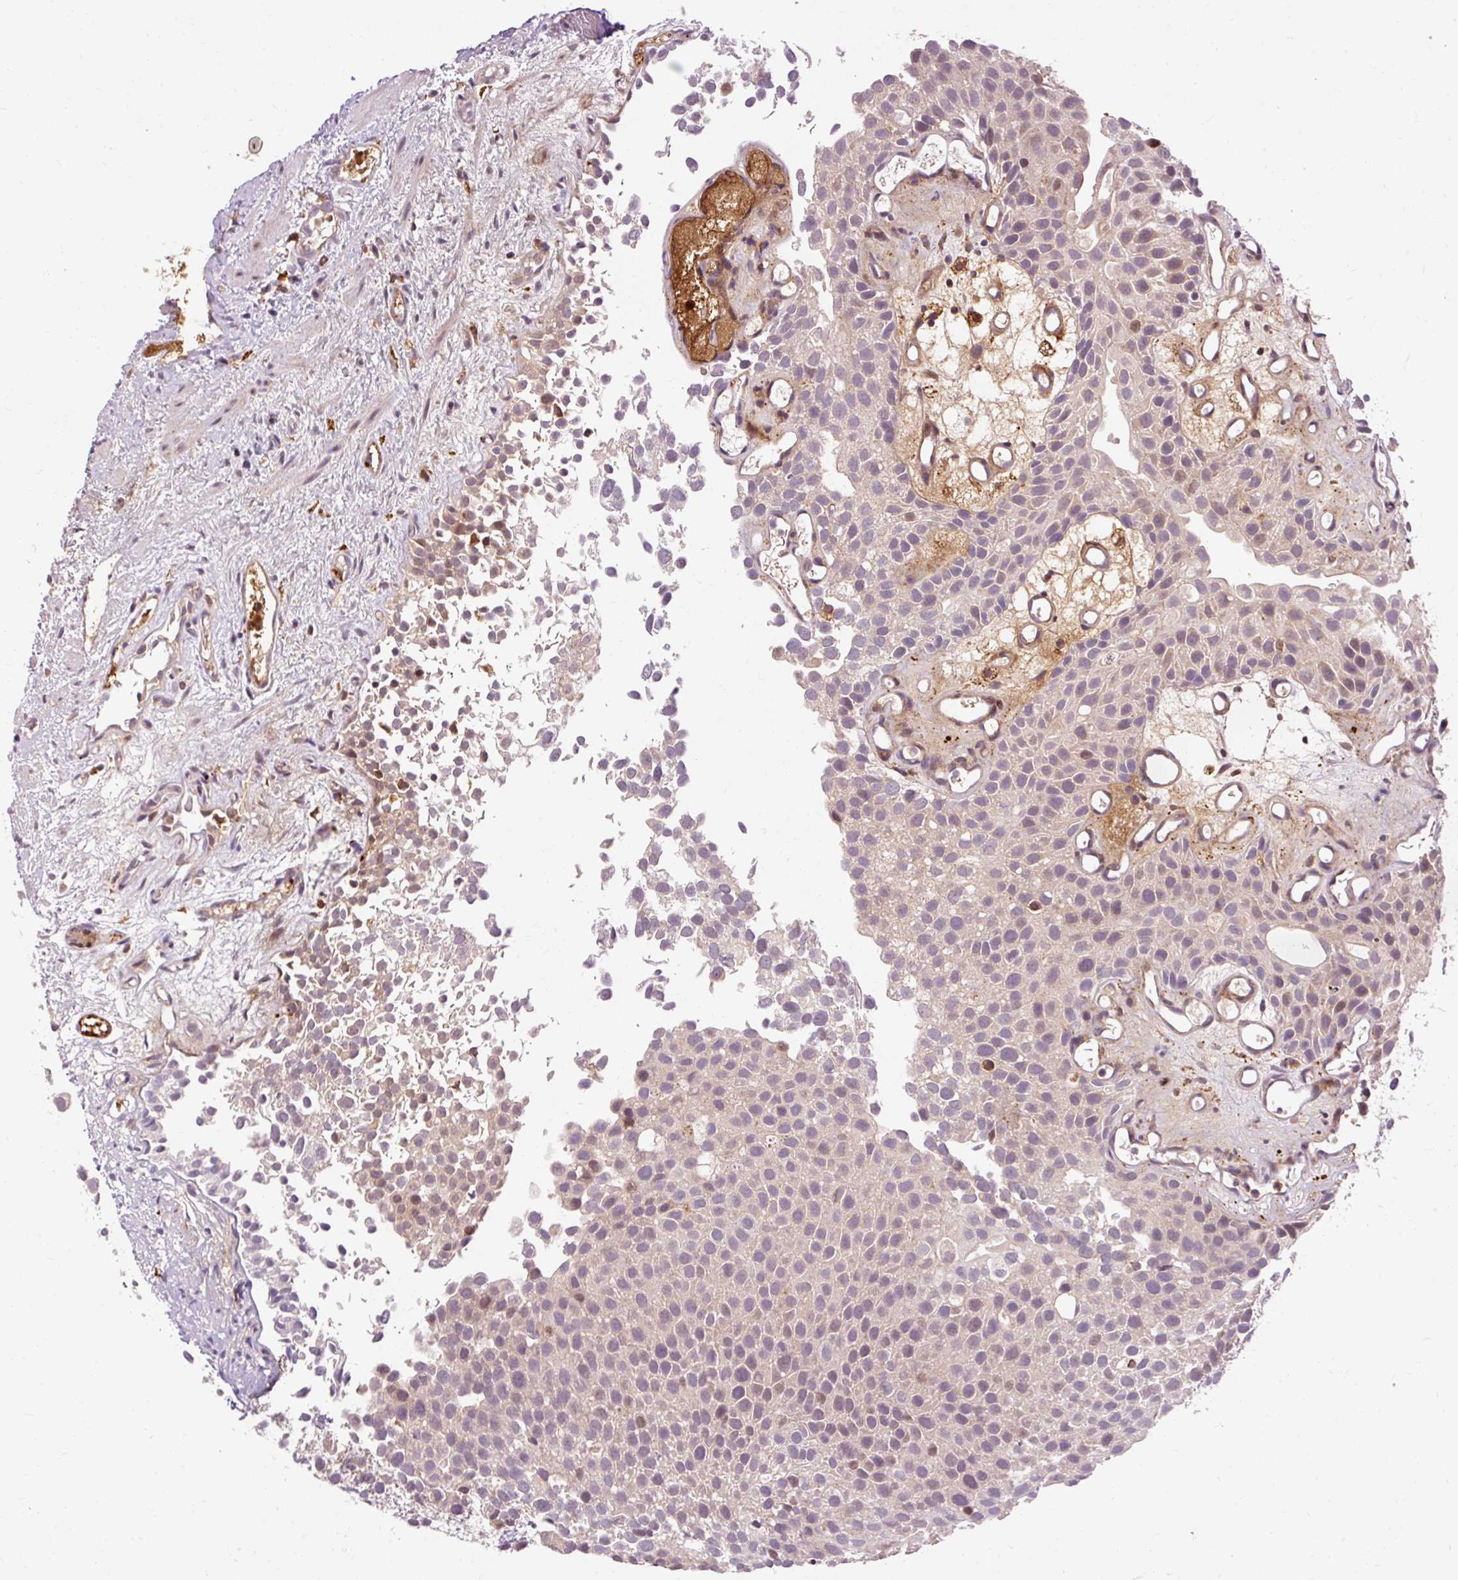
{"staining": {"intensity": "weak", "quantity": "<25%", "location": "cytoplasmic/membranous"}, "tissue": "urothelial cancer", "cell_type": "Tumor cells", "image_type": "cancer", "snomed": [{"axis": "morphology", "description": "Urothelial carcinoma, Low grade"}, {"axis": "topography", "description": "Urinary bladder"}], "caption": "This is a micrograph of immunohistochemistry (IHC) staining of urothelial cancer, which shows no expression in tumor cells.", "gene": "CEBPZ", "patient": {"sex": "male", "age": 88}}